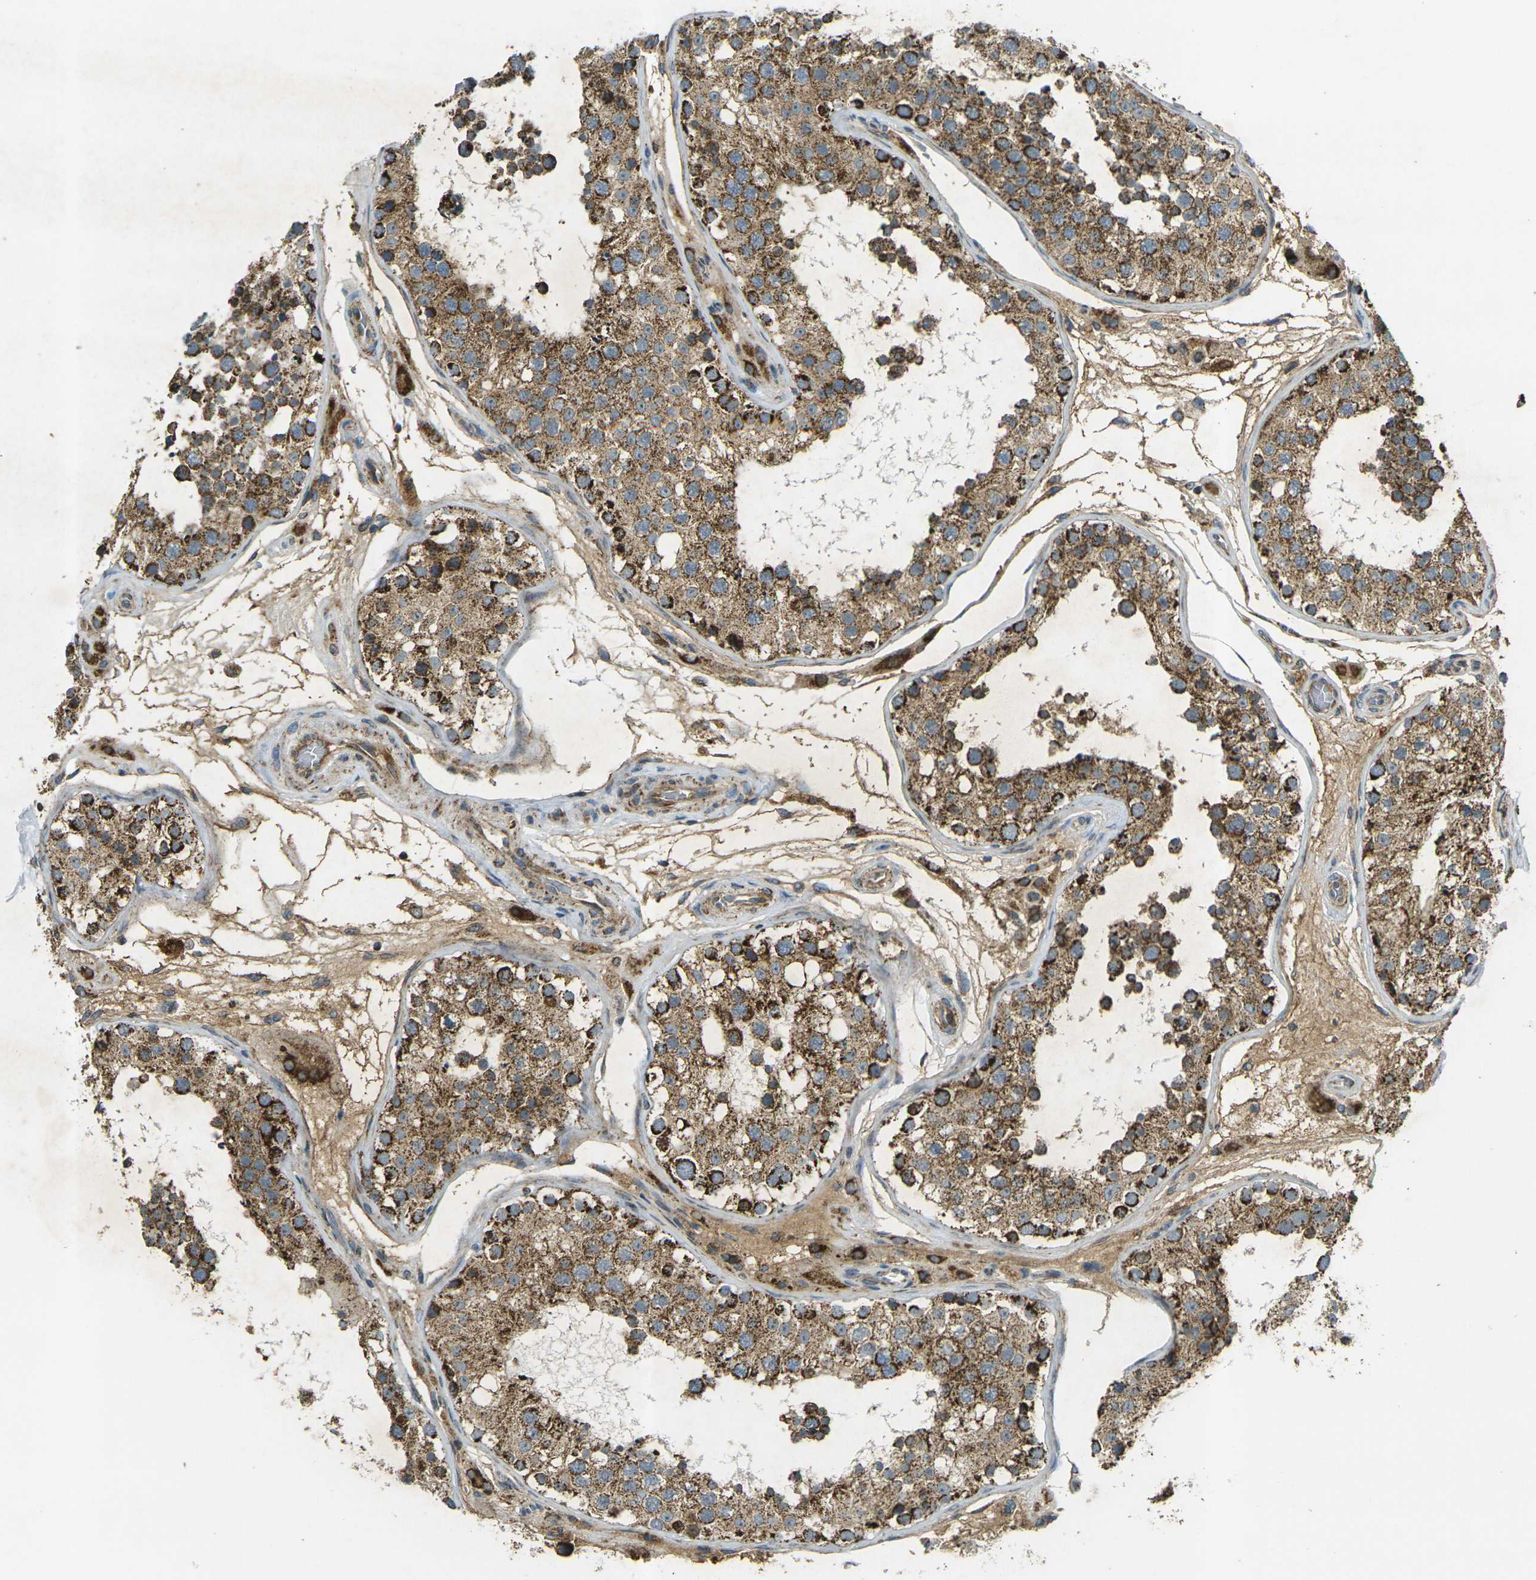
{"staining": {"intensity": "moderate", "quantity": ">75%", "location": "cytoplasmic/membranous"}, "tissue": "testis", "cell_type": "Cells in seminiferous ducts", "image_type": "normal", "snomed": [{"axis": "morphology", "description": "Normal tissue, NOS"}, {"axis": "topography", "description": "Testis"}], "caption": "Protein staining displays moderate cytoplasmic/membranous positivity in approximately >75% of cells in seminiferous ducts in normal testis. (Brightfield microscopy of DAB IHC at high magnification).", "gene": "IGF1R", "patient": {"sex": "male", "age": 26}}